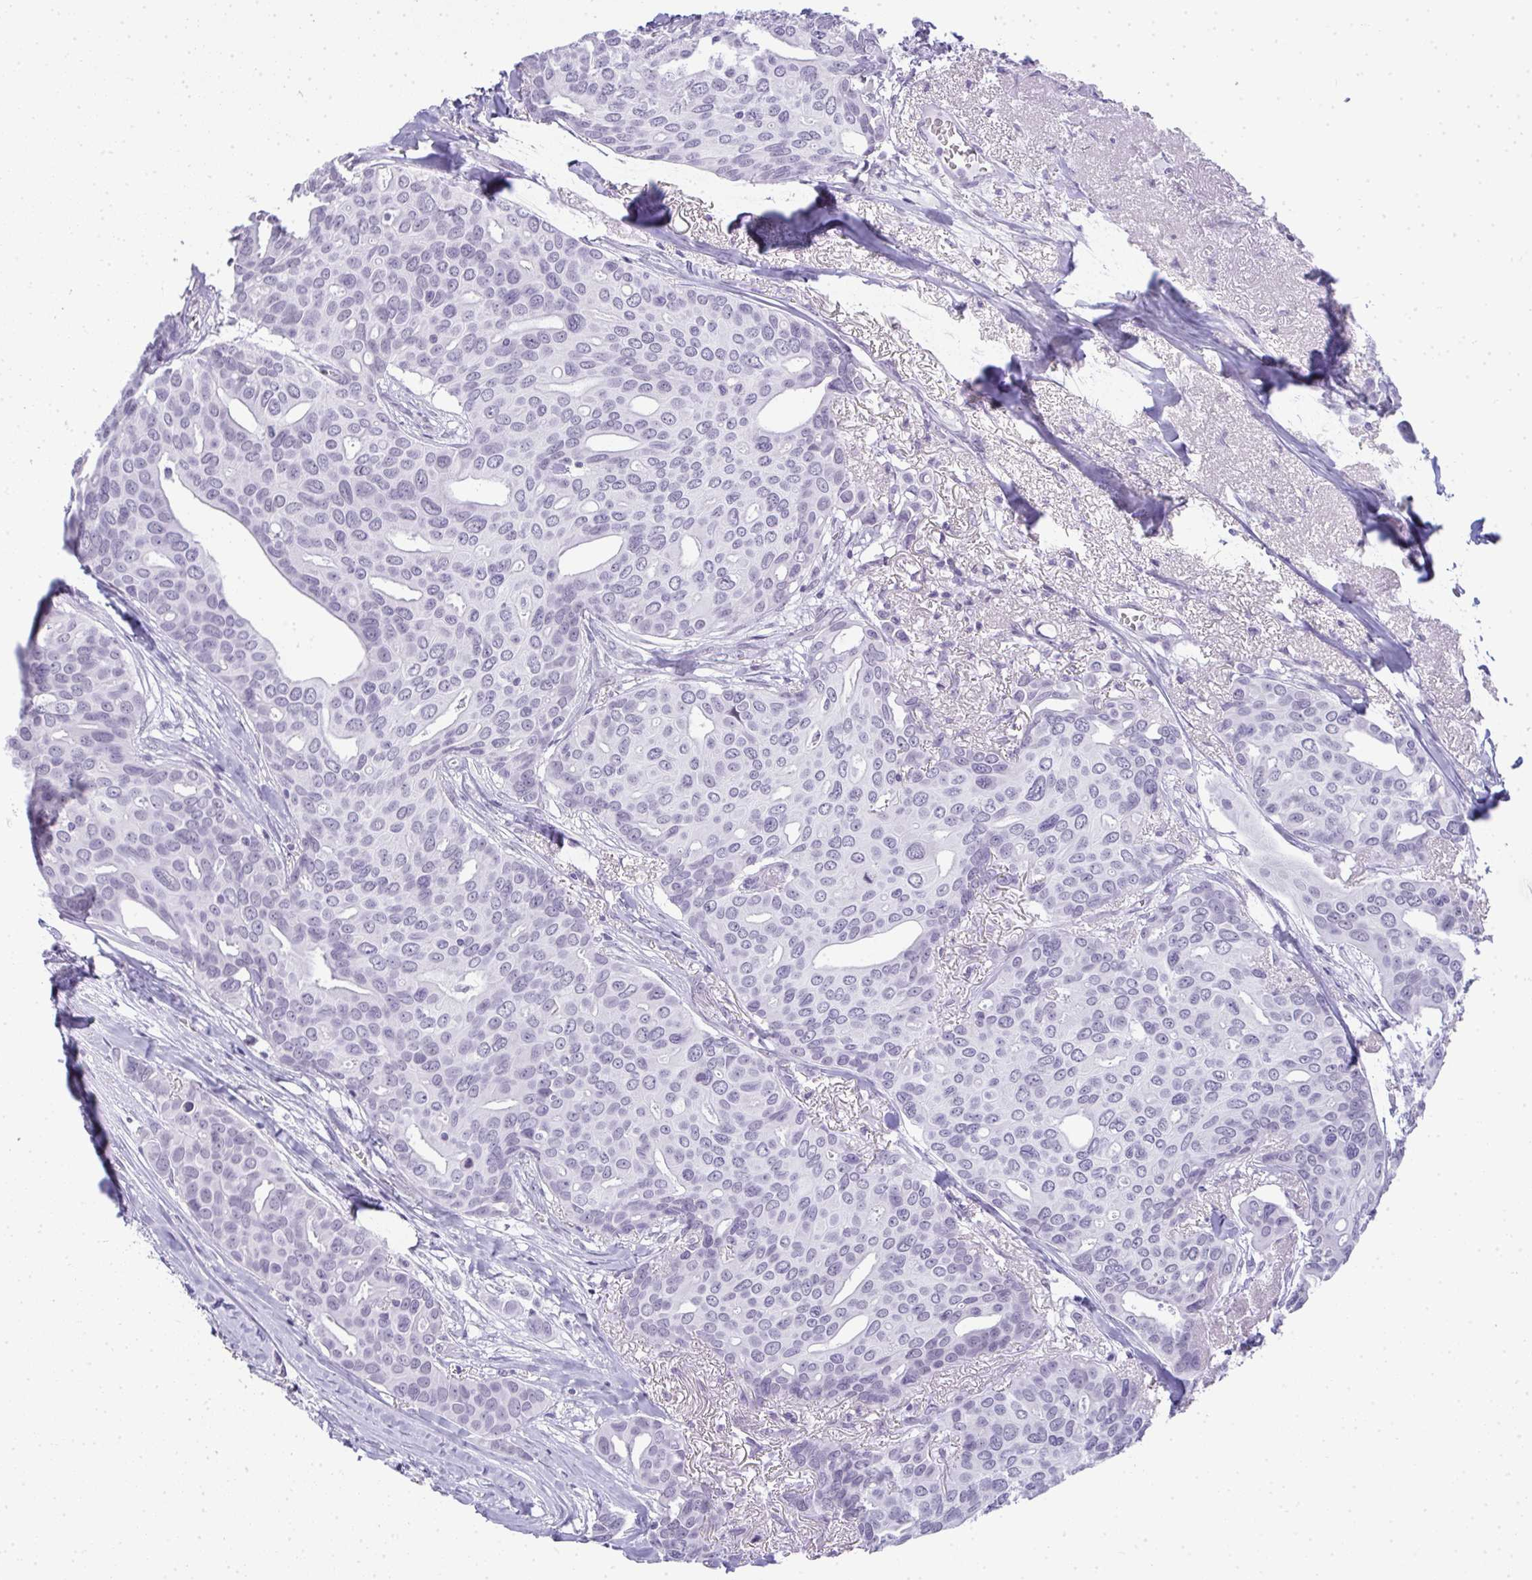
{"staining": {"intensity": "negative", "quantity": "none", "location": "none"}, "tissue": "breast cancer", "cell_type": "Tumor cells", "image_type": "cancer", "snomed": [{"axis": "morphology", "description": "Duct carcinoma"}, {"axis": "topography", "description": "Breast"}], "caption": "This is a micrograph of immunohistochemistry staining of breast cancer (infiltrating ductal carcinoma), which shows no expression in tumor cells. (DAB (3,3'-diaminobenzidine) immunohistochemistry (IHC) visualized using brightfield microscopy, high magnification).", "gene": "PLA2G1B", "patient": {"sex": "female", "age": 54}}